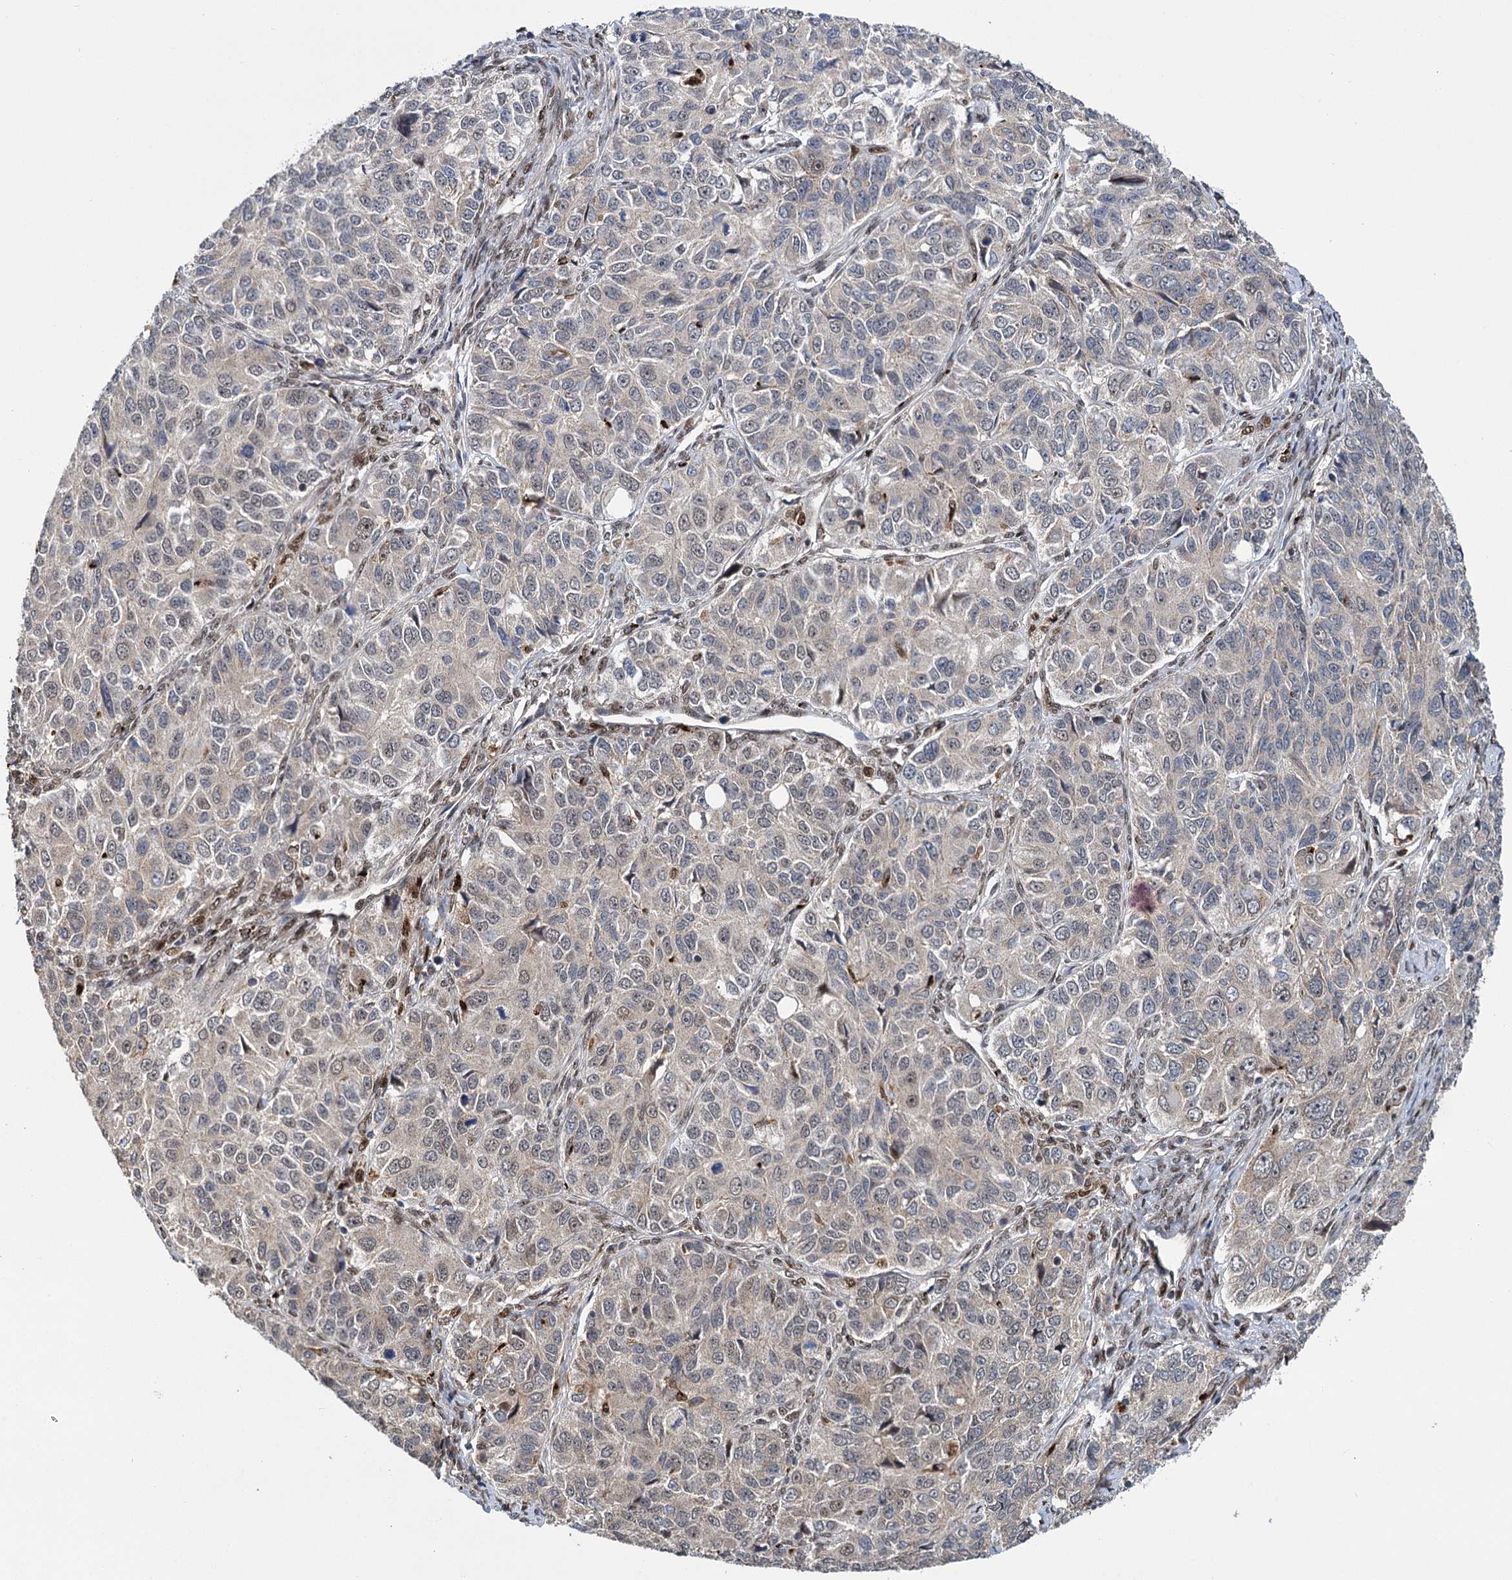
{"staining": {"intensity": "weak", "quantity": "<25%", "location": "cytoplasmic/membranous"}, "tissue": "ovarian cancer", "cell_type": "Tumor cells", "image_type": "cancer", "snomed": [{"axis": "morphology", "description": "Carcinoma, endometroid"}, {"axis": "topography", "description": "Ovary"}], "caption": "A micrograph of human endometroid carcinoma (ovarian) is negative for staining in tumor cells.", "gene": "GAL3ST4", "patient": {"sex": "female", "age": 51}}